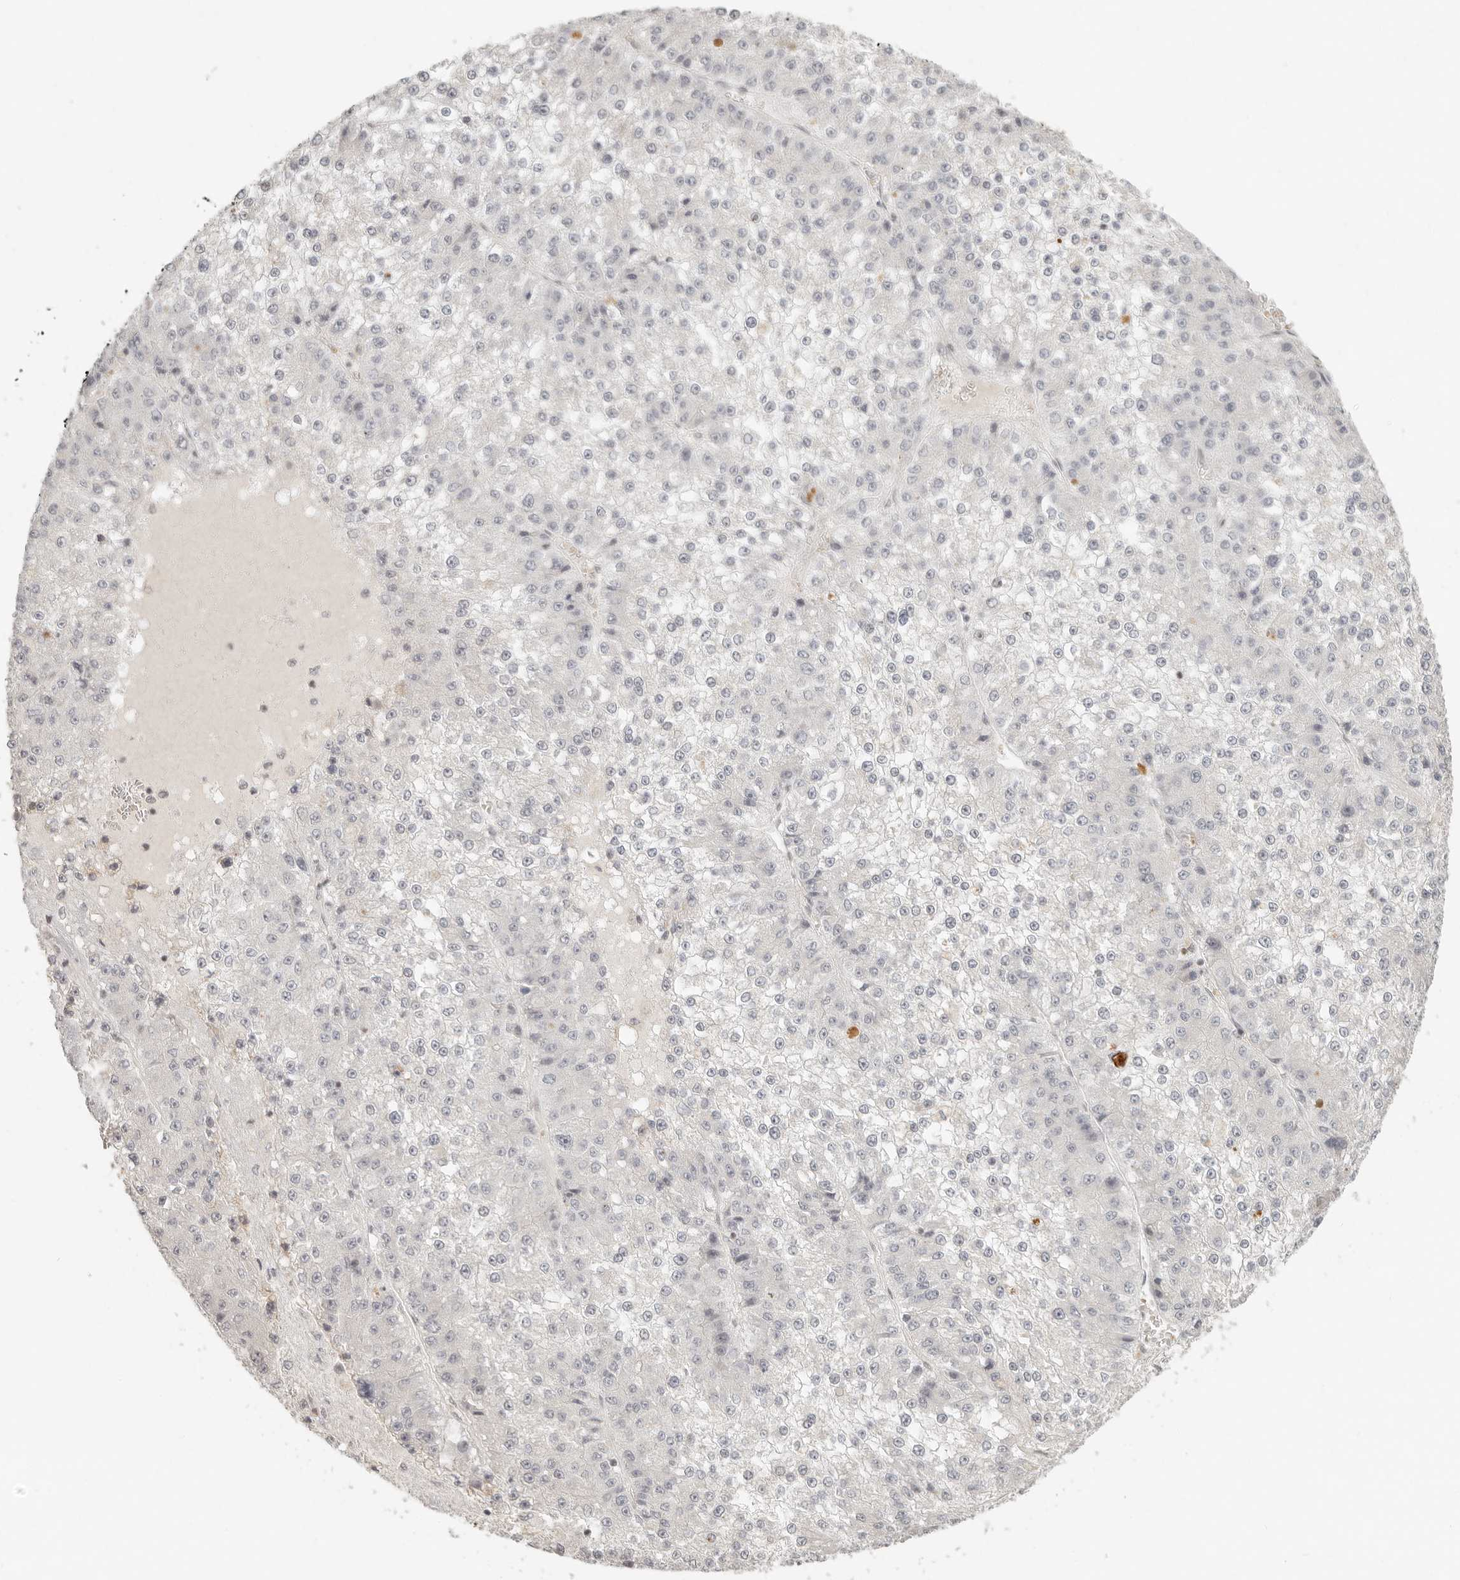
{"staining": {"intensity": "negative", "quantity": "none", "location": "none"}, "tissue": "liver cancer", "cell_type": "Tumor cells", "image_type": "cancer", "snomed": [{"axis": "morphology", "description": "Carcinoma, Hepatocellular, NOS"}, {"axis": "topography", "description": "Liver"}], "caption": "The micrograph reveals no significant positivity in tumor cells of liver cancer.", "gene": "GABPA", "patient": {"sex": "female", "age": 73}}